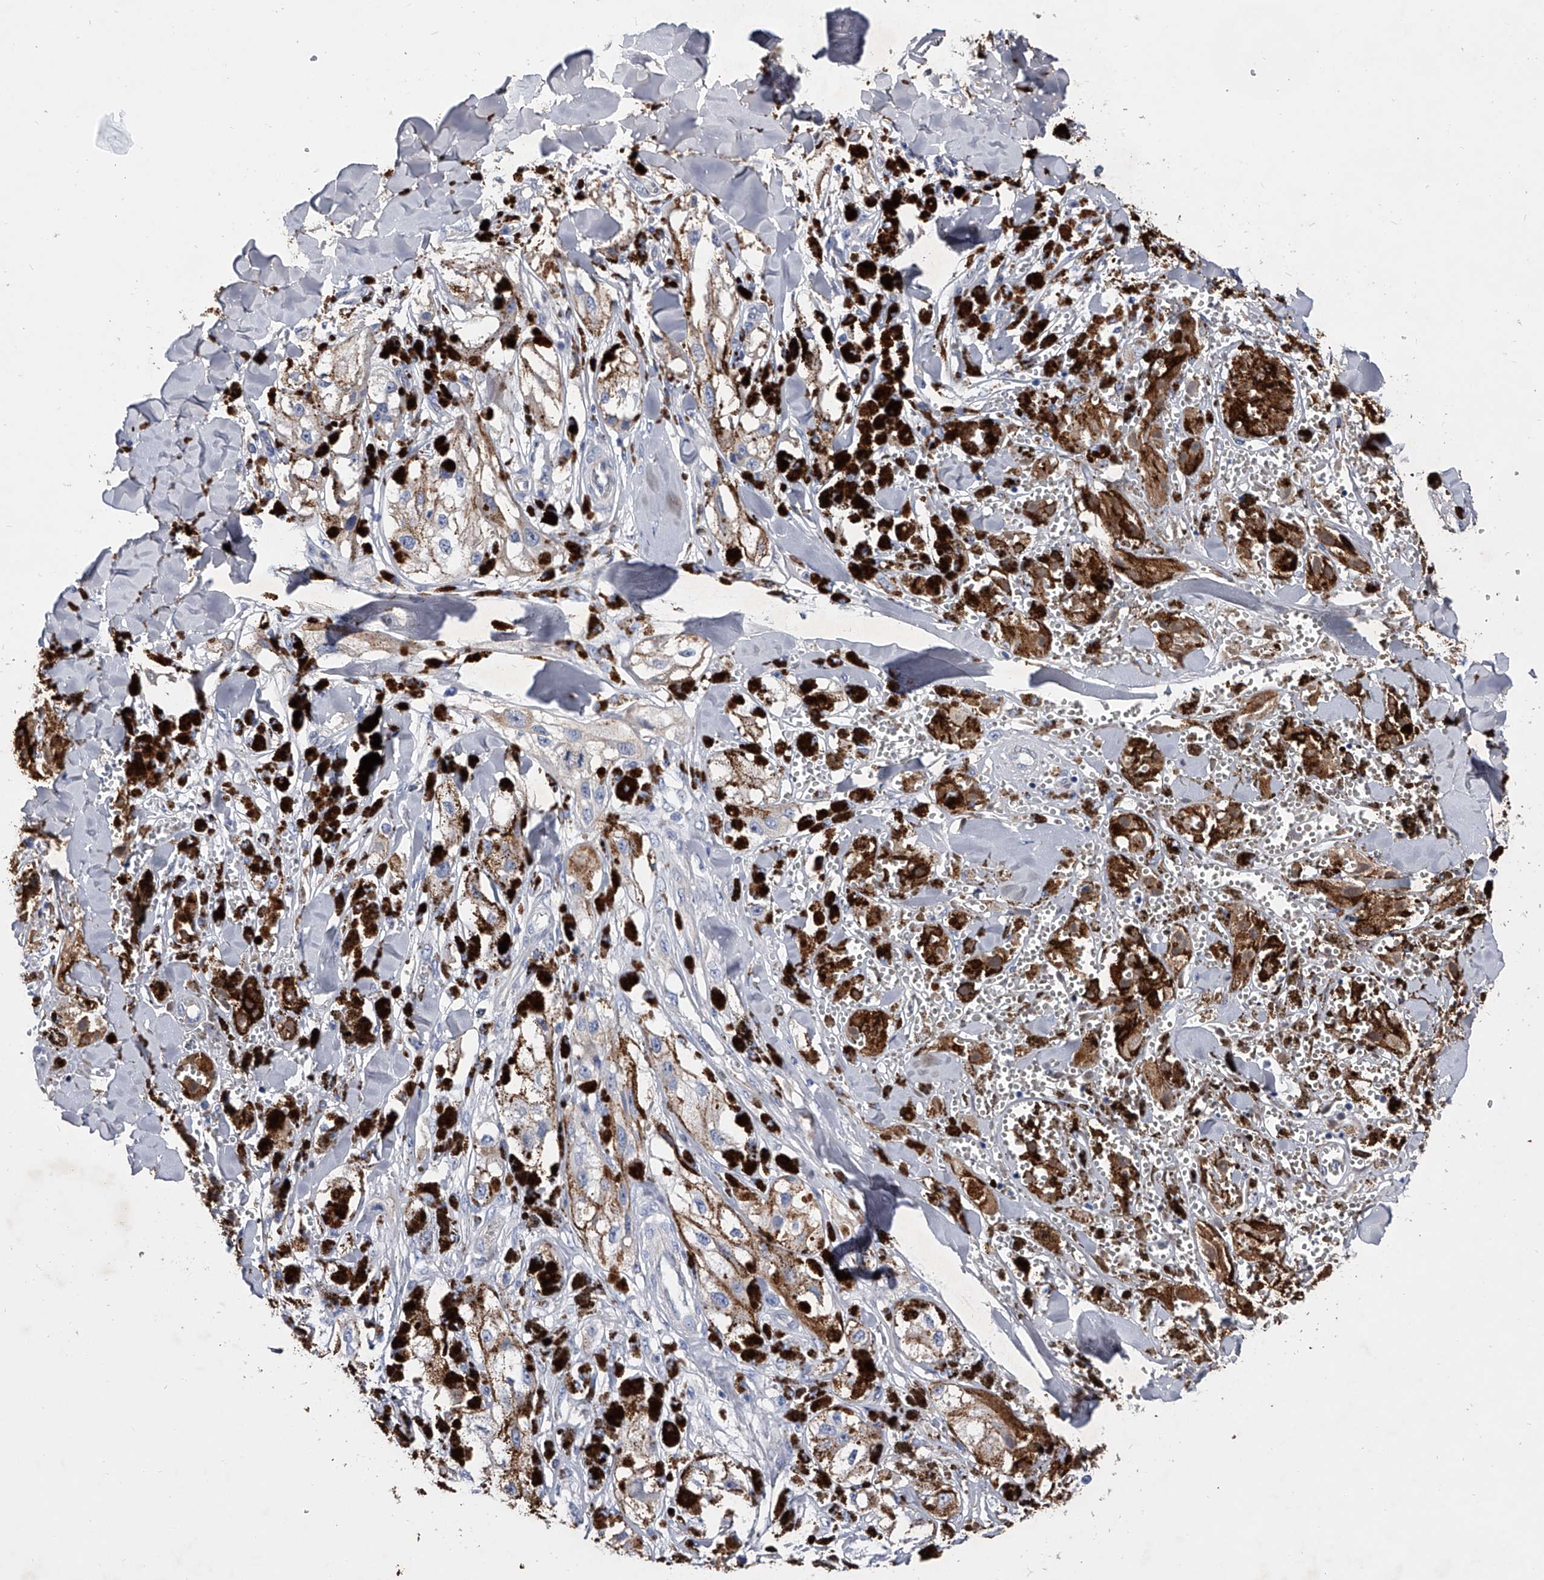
{"staining": {"intensity": "negative", "quantity": "none", "location": "none"}, "tissue": "melanoma", "cell_type": "Tumor cells", "image_type": "cancer", "snomed": [{"axis": "morphology", "description": "Malignant melanoma, NOS"}, {"axis": "topography", "description": "Skin"}], "caption": "The image reveals no significant staining in tumor cells of melanoma.", "gene": "EFCAB7", "patient": {"sex": "male", "age": 88}}